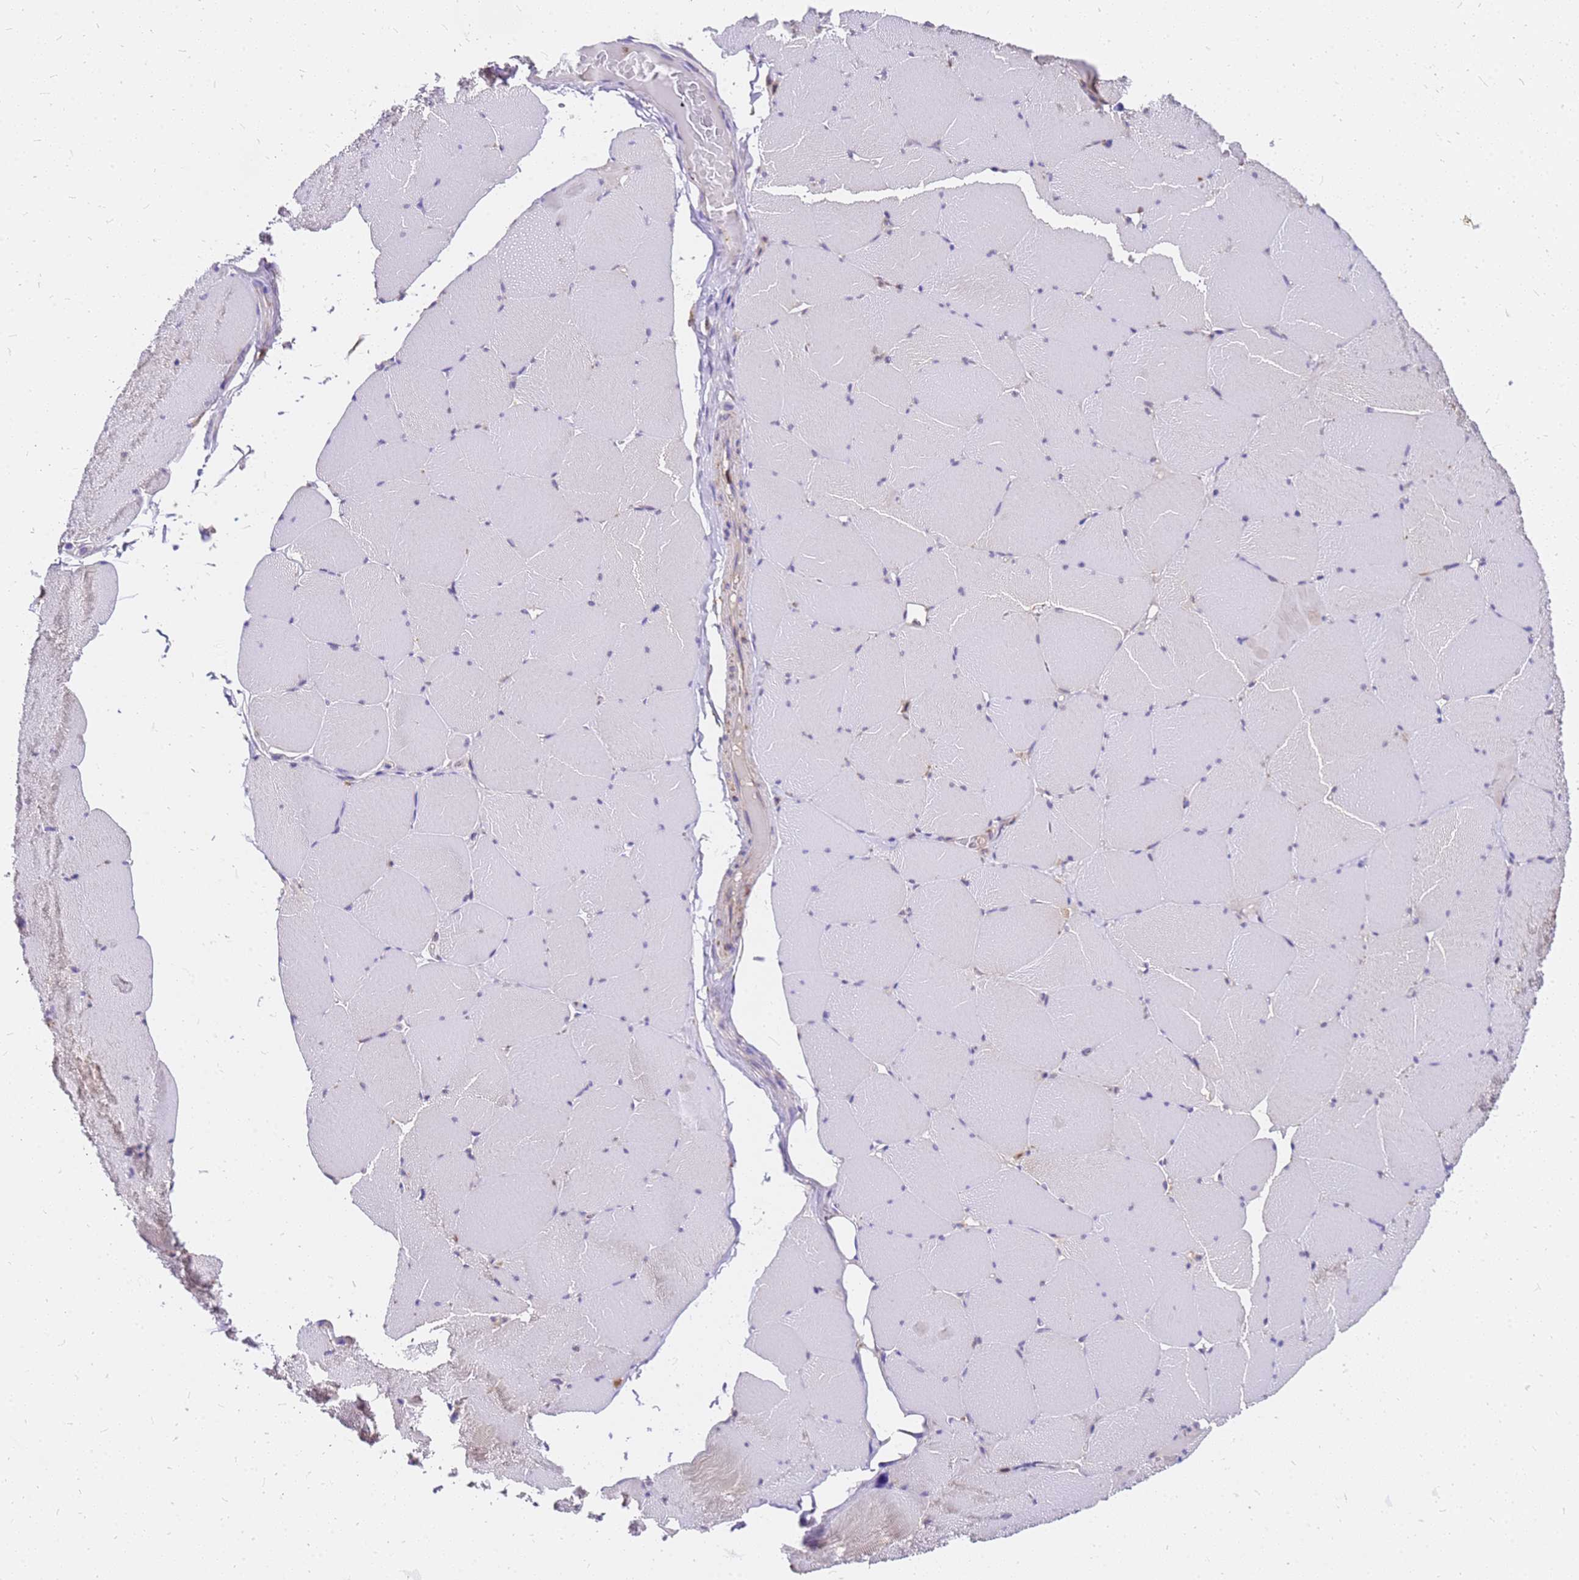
{"staining": {"intensity": "weak", "quantity": "<25%", "location": "cytoplasmic/membranous"}, "tissue": "skeletal muscle", "cell_type": "Myocytes", "image_type": "normal", "snomed": [{"axis": "morphology", "description": "Normal tissue, NOS"}, {"axis": "topography", "description": "Skeletal muscle"}, {"axis": "topography", "description": "Head-Neck"}], "caption": "Protein analysis of normal skeletal muscle displays no significant staining in myocytes. The staining was performed using DAB (3,3'-diaminobenzidine) to visualize the protein expression in brown, while the nuclei were stained in blue with hematoxylin (Magnification: 20x).", "gene": "MRPS26", "patient": {"sex": "male", "age": 66}}